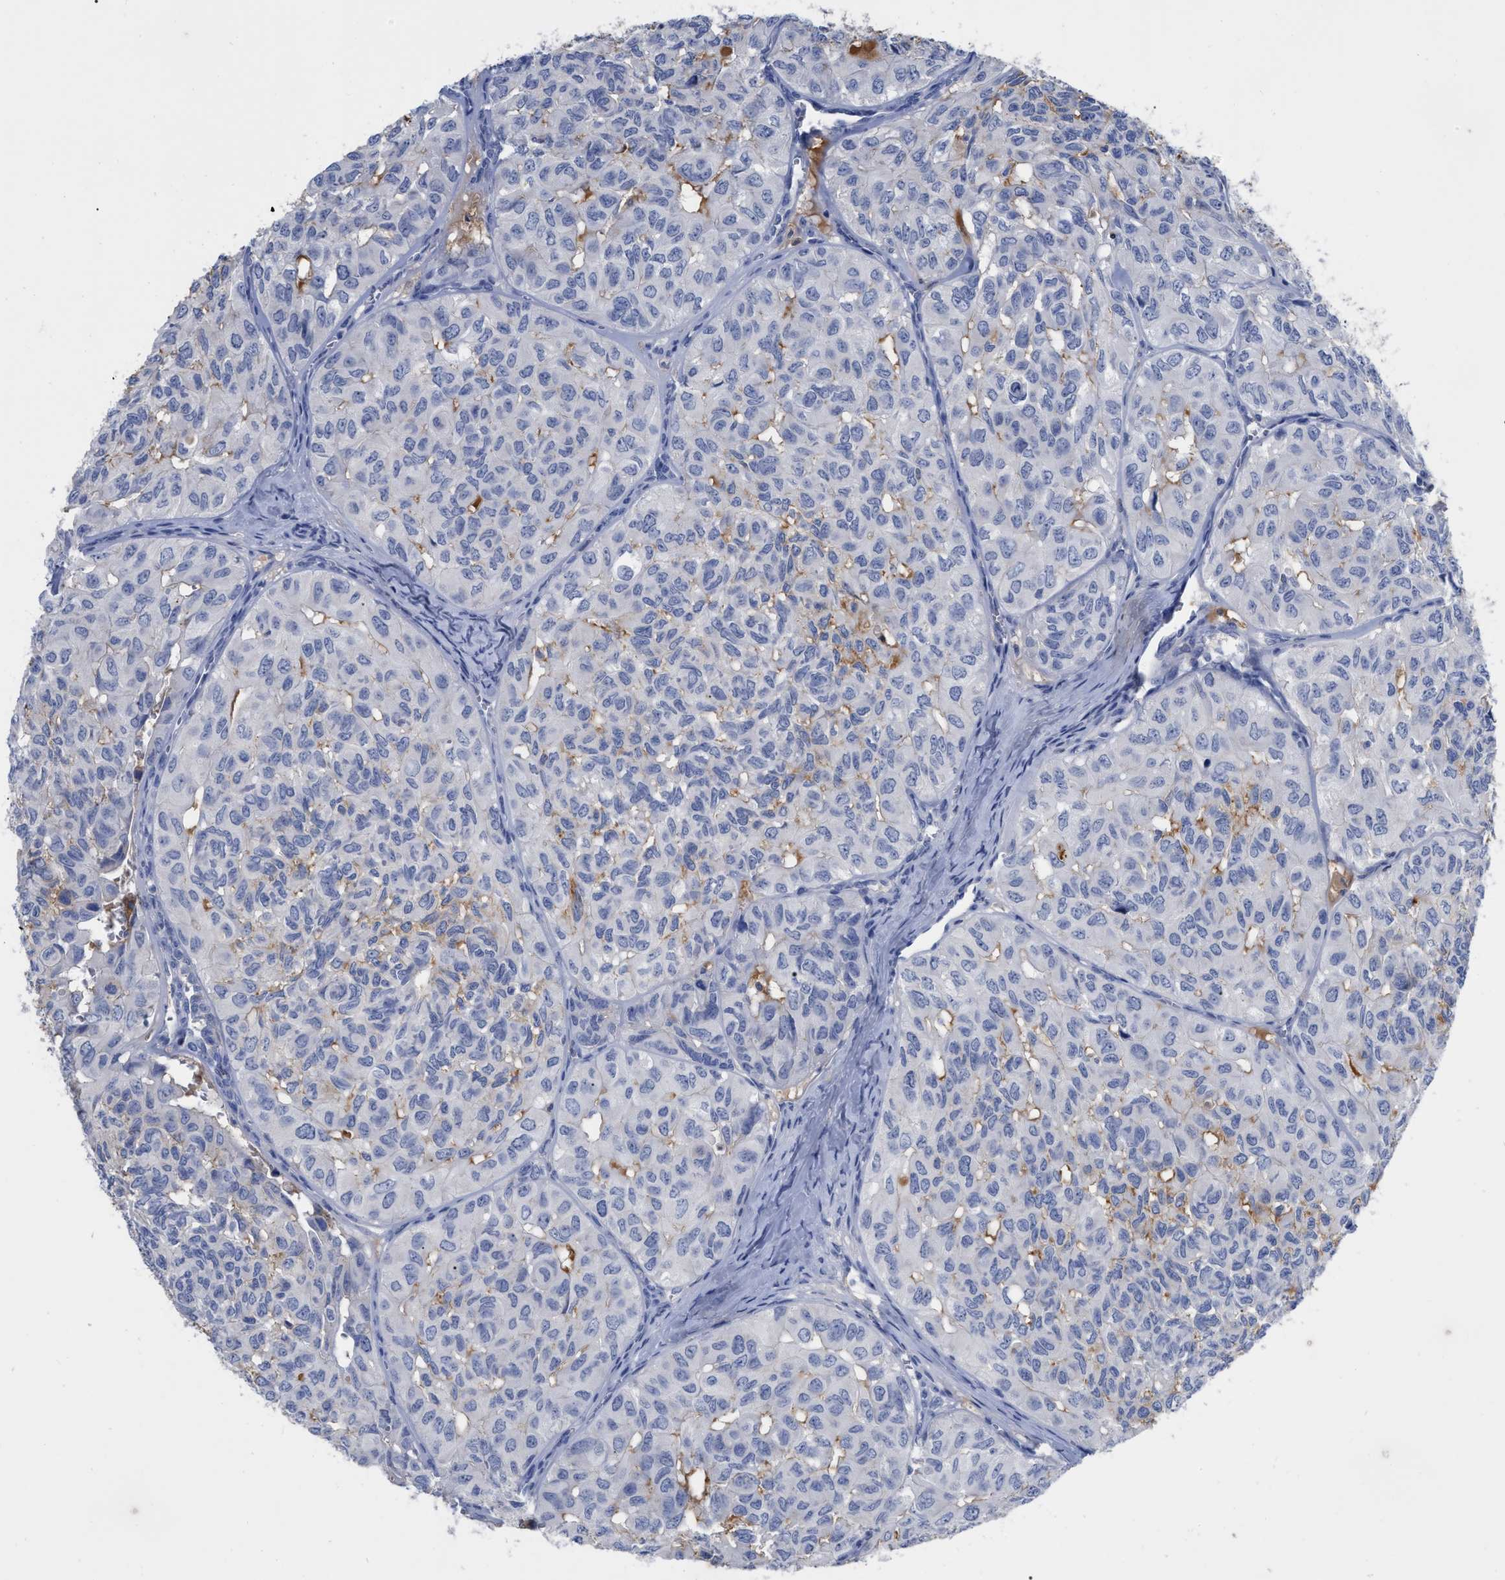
{"staining": {"intensity": "negative", "quantity": "none", "location": "none"}, "tissue": "head and neck cancer", "cell_type": "Tumor cells", "image_type": "cancer", "snomed": [{"axis": "morphology", "description": "Adenocarcinoma, NOS"}, {"axis": "topography", "description": "Salivary gland, NOS"}, {"axis": "topography", "description": "Head-Neck"}], "caption": "The histopathology image demonstrates no significant staining in tumor cells of head and neck cancer.", "gene": "IGHV5-51", "patient": {"sex": "female", "age": 76}}